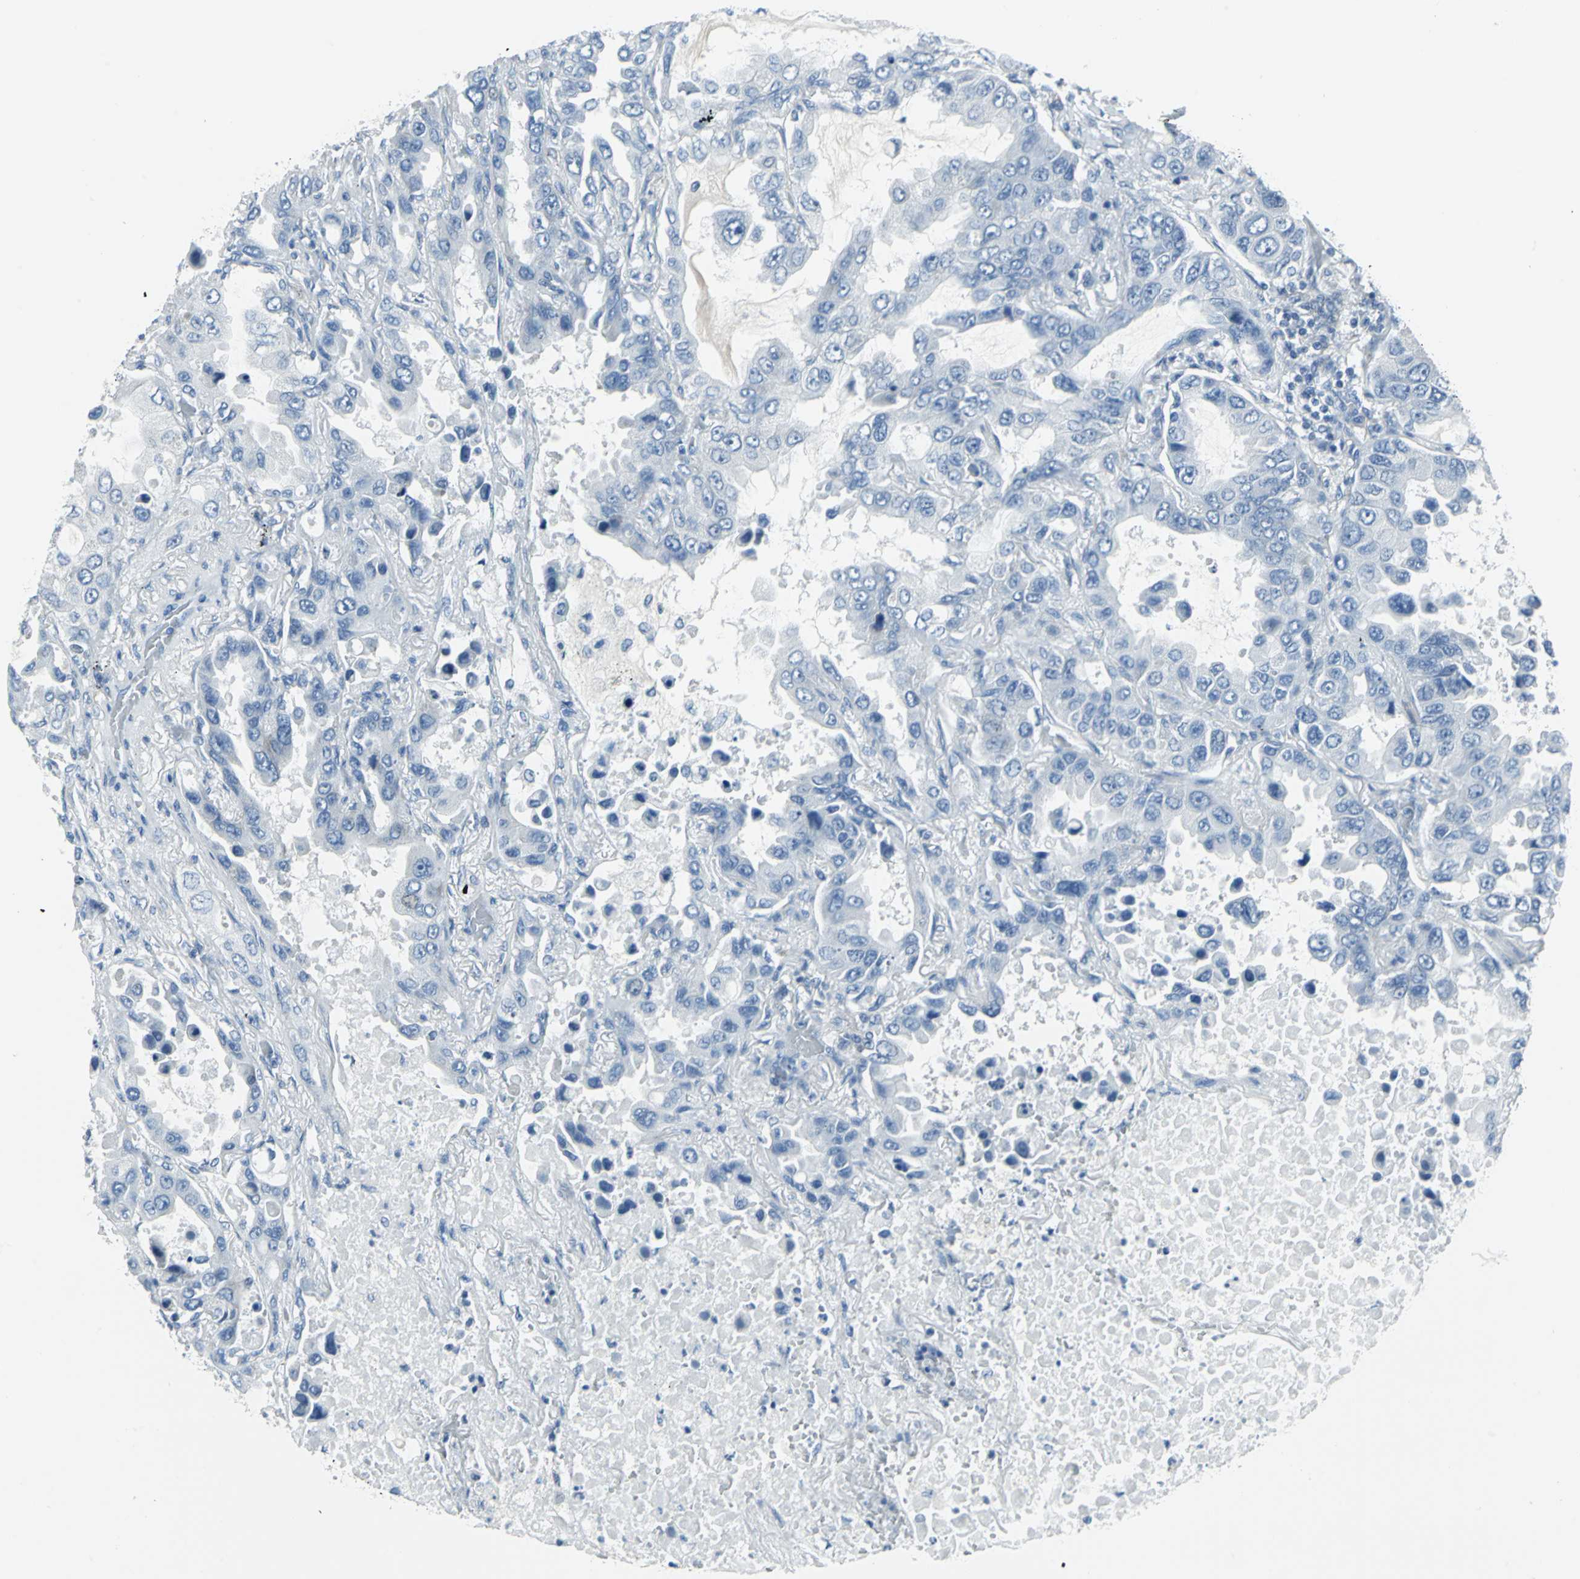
{"staining": {"intensity": "negative", "quantity": "none", "location": "none"}, "tissue": "lung cancer", "cell_type": "Tumor cells", "image_type": "cancer", "snomed": [{"axis": "morphology", "description": "Adenocarcinoma, NOS"}, {"axis": "topography", "description": "Lung"}], "caption": "Tumor cells show no significant positivity in lung adenocarcinoma.", "gene": "DNAI2", "patient": {"sex": "male", "age": 64}}